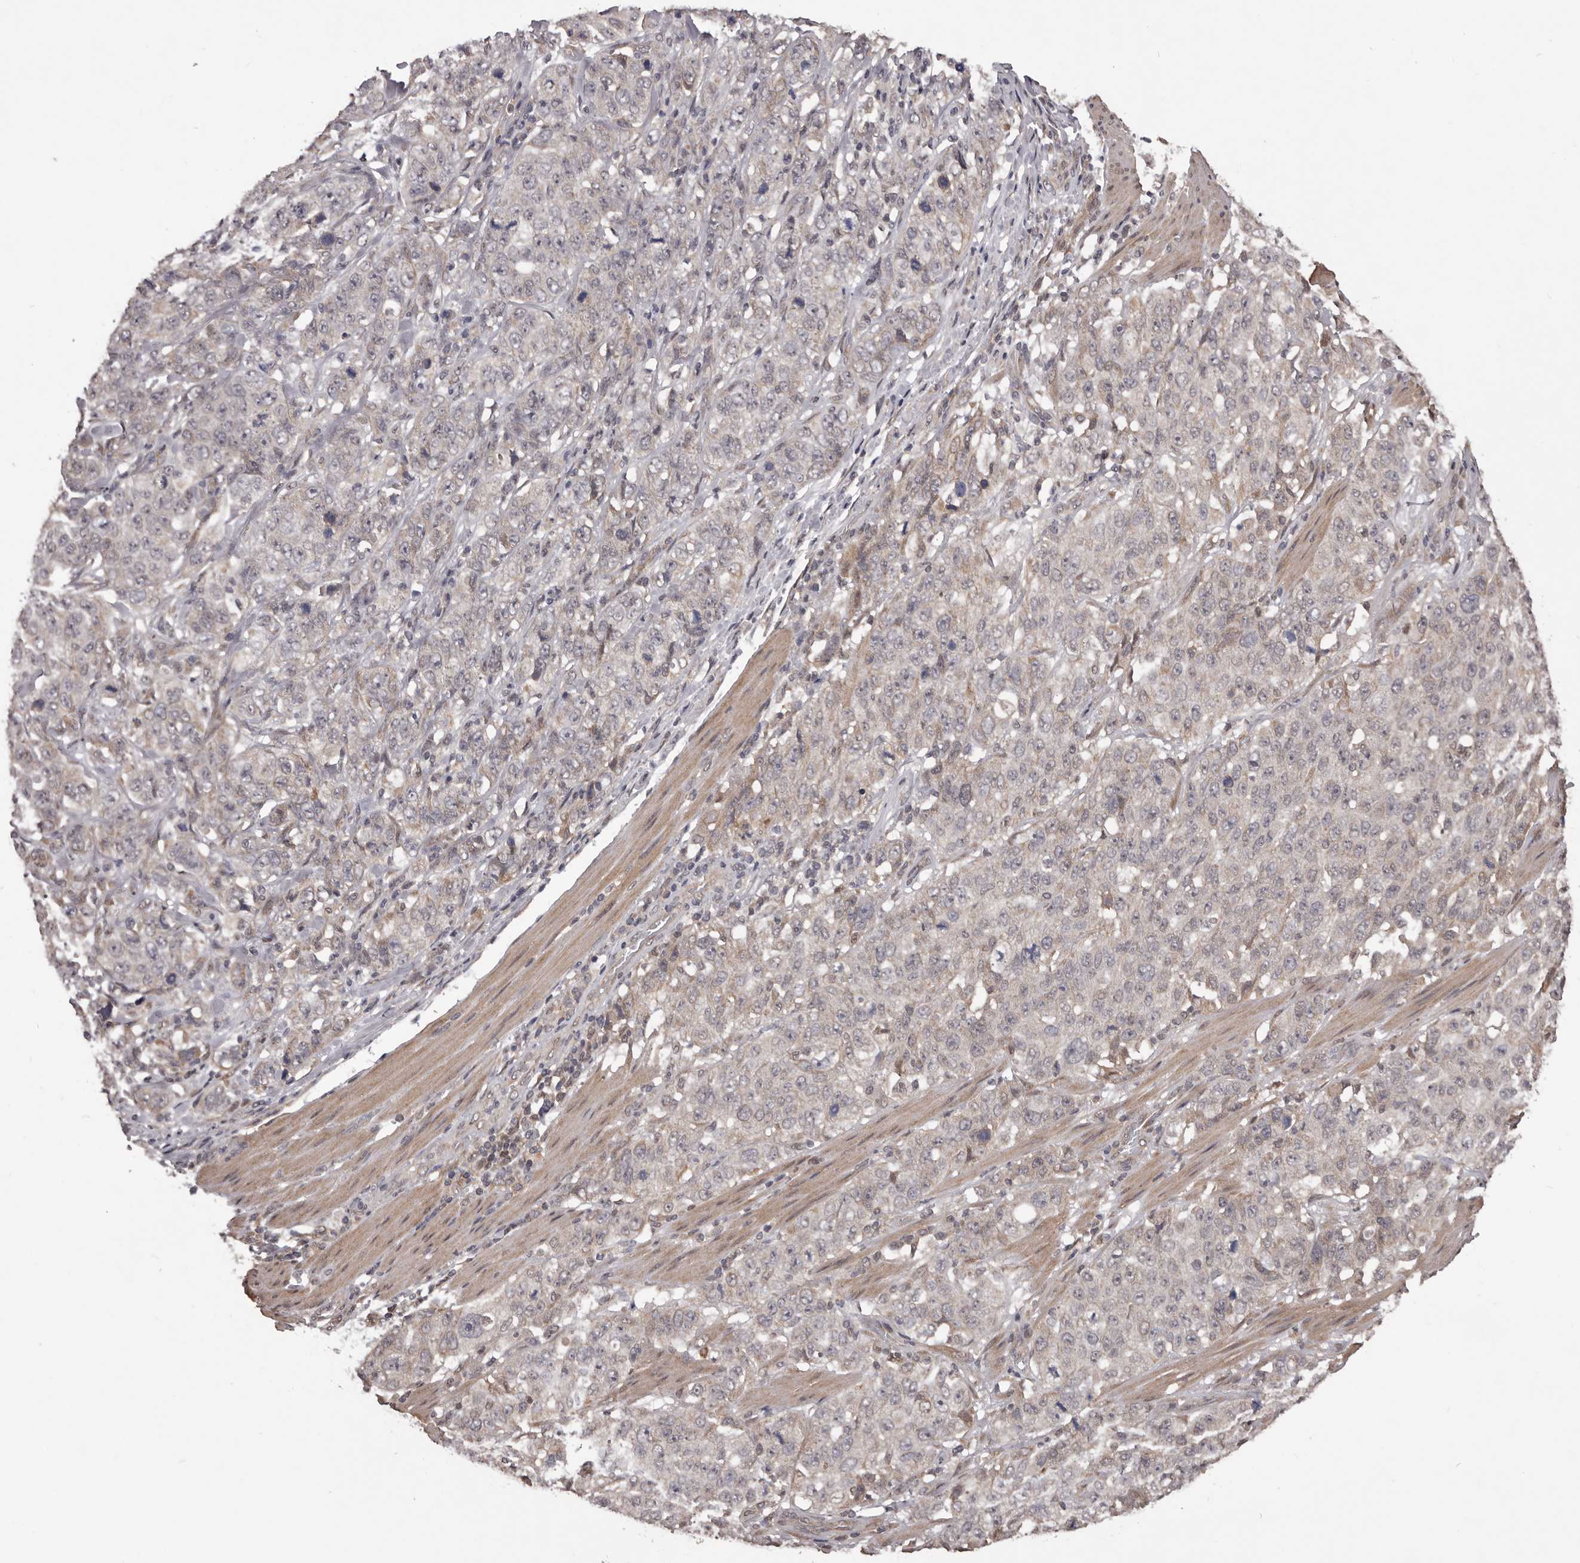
{"staining": {"intensity": "weak", "quantity": "<25%", "location": "cytoplasmic/membranous"}, "tissue": "stomach cancer", "cell_type": "Tumor cells", "image_type": "cancer", "snomed": [{"axis": "morphology", "description": "Adenocarcinoma, NOS"}, {"axis": "topography", "description": "Stomach"}], "caption": "The immunohistochemistry (IHC) photomicrograph has no significant staining in tumor cells of adenocarcinoma (stomach) tissue.", "gene": "CELF3", "patient": {"sex": "male", "age": 48}}